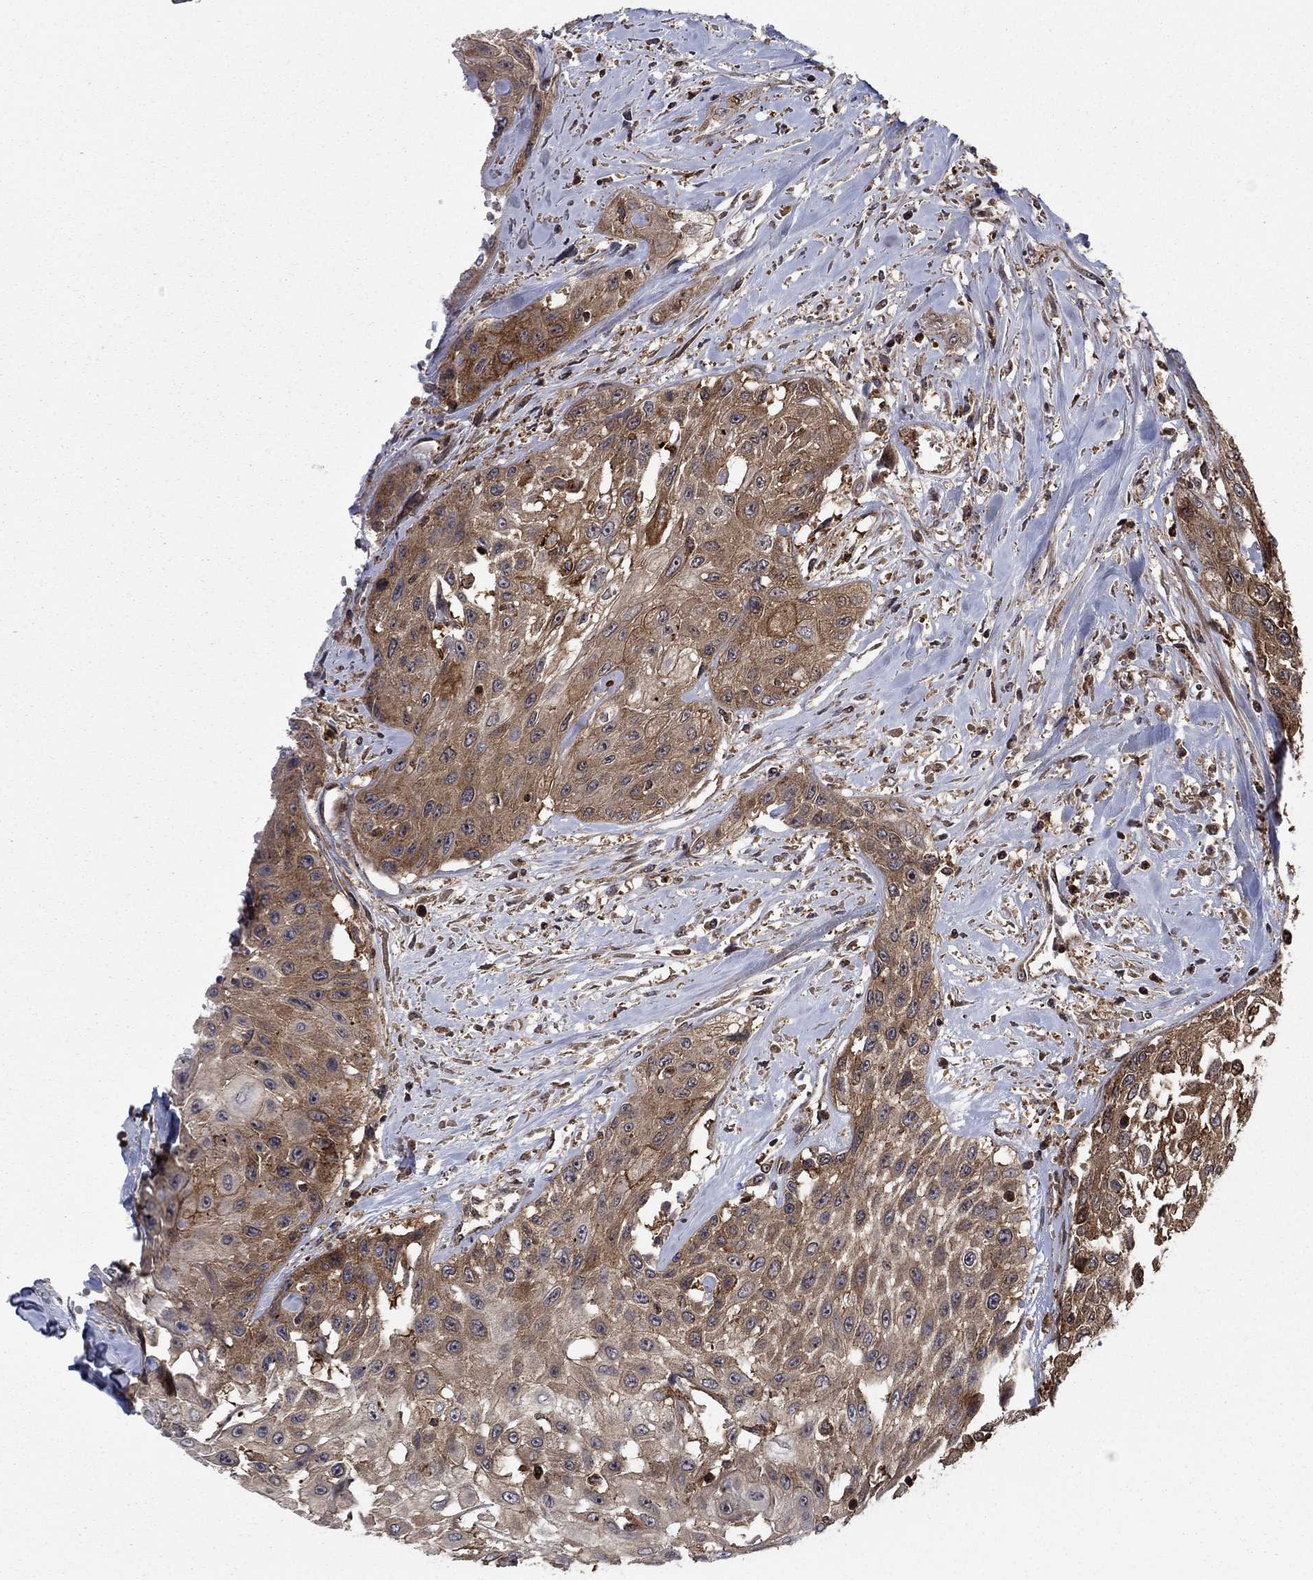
{"staining": {"intensity": "moderate", "quantity": ">75%", "location": "cytoplasmic/membranous"}, "tissue": "head and neck cancer", "cell_type": "Tumor cells", "image_type": "cancer", "snomed": [{"axis": "morphology", "description": "Normal tissue, NOS"}, {"axis": "morphology", "description": "Squamous cell carcinoma, NOS"}, {"axis": "topography", "description": "Oral tissue"}, {"axis": "topography", "description": "Peripheral nerve tissue"}, {"axis": "topography", "description": "Head-Neck"}], "caption": "About >75% of tumor cells in human squamous cell carcinoma (head and neck) display moderate cytoplasmic/membranous protein staining as visualized by brown immunohistochemical staining.", "gene": "IFI35", "patient": {"sex": "female", "age": 59}}